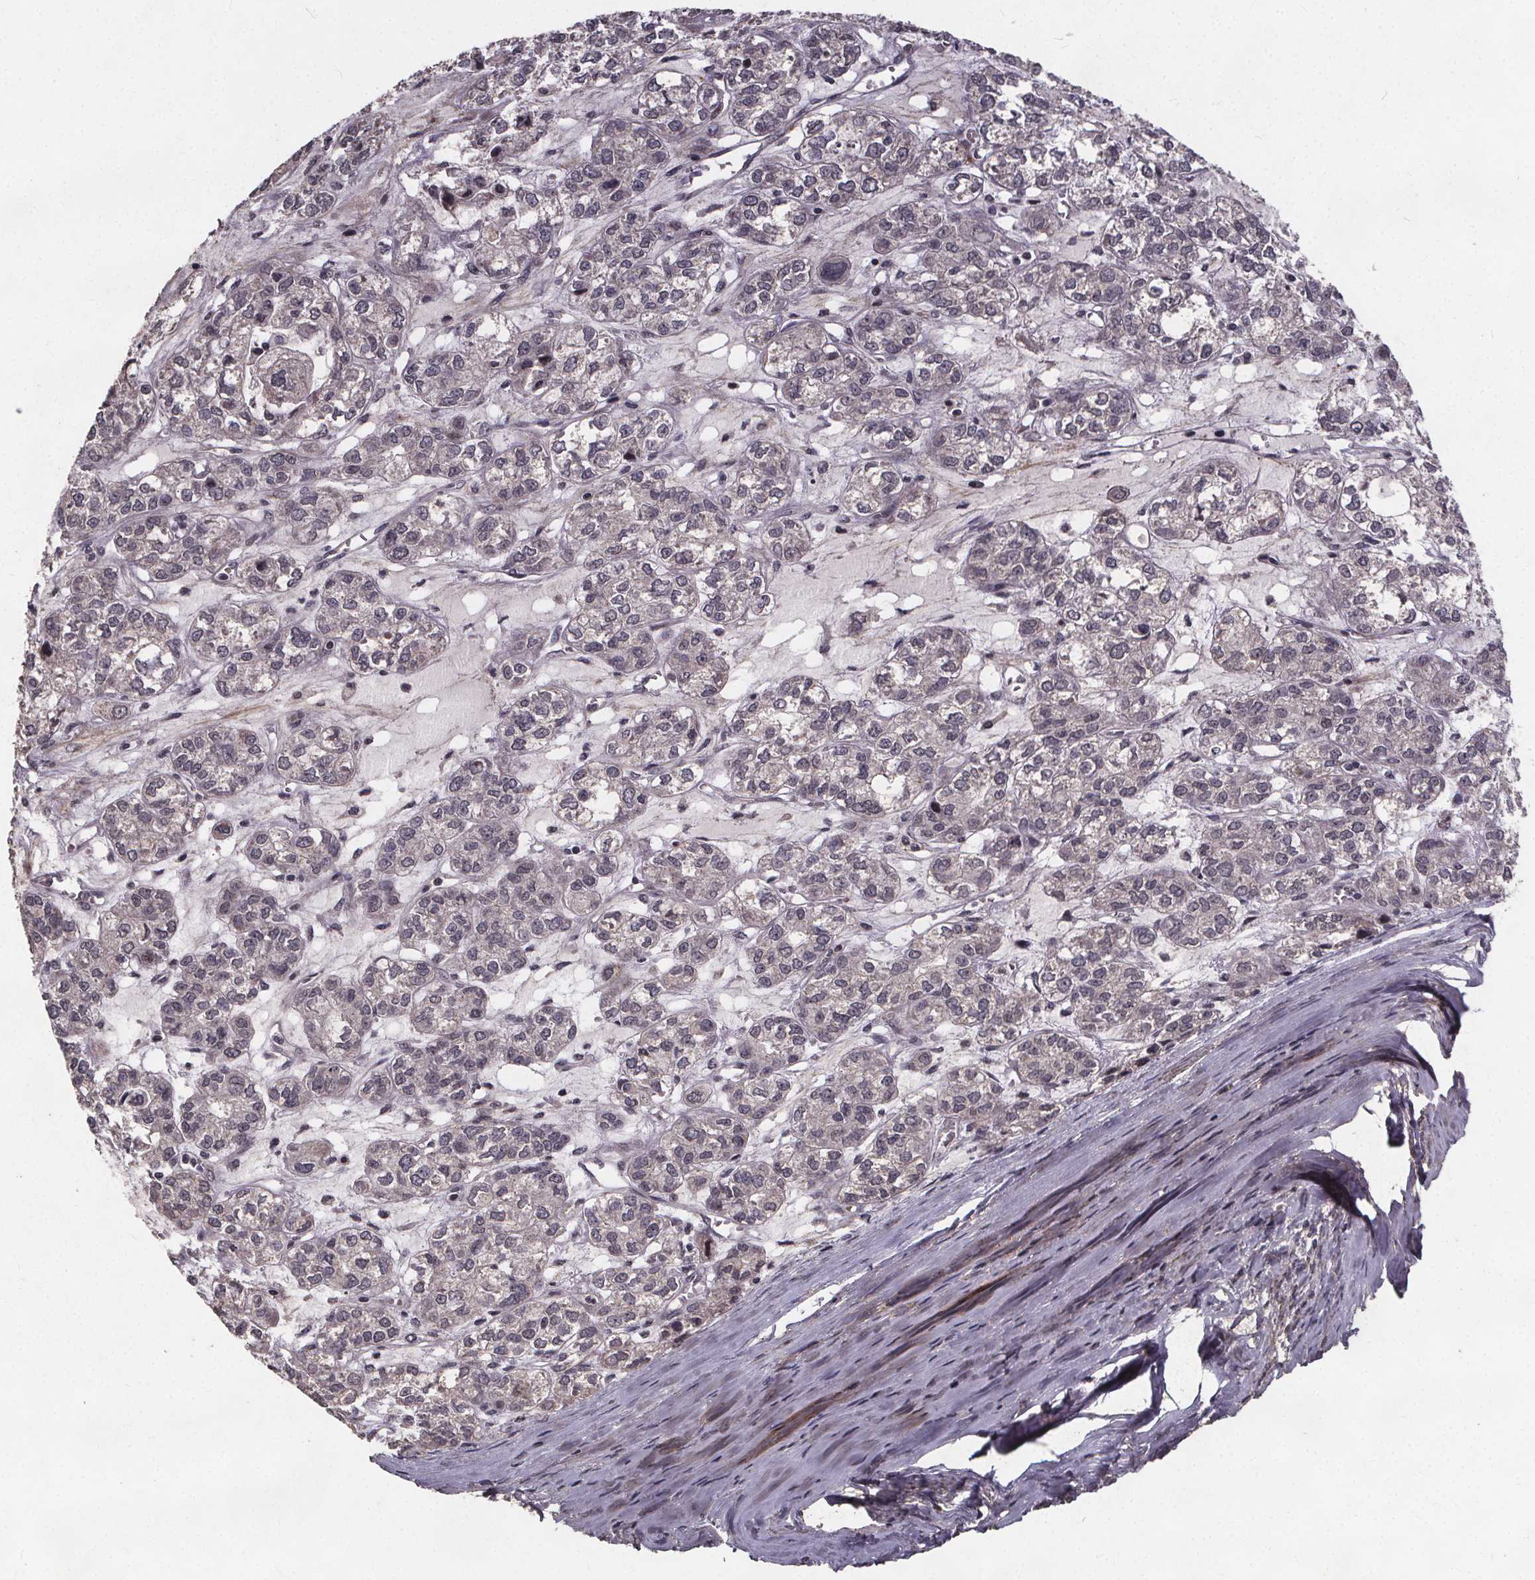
{"staining": {"intensity": "negative", "quantity": "none", "location": "none"}, "tissue": "ovarian cancer", "cell_type": "Tumor cells", "image_type": "cancer", "snomed": [{"axis": "morphology", "description": "Carcinoma, endometroid"}, {"axis": "topography", "description": "Ovary"}], "caption": "Immunohistochemistry (IHC) of endometroid carcinoma (ovarian) reveals no expression in tumor cells.", "gene": "GPX3", "patient": {"sex": "female", "age": 64}}